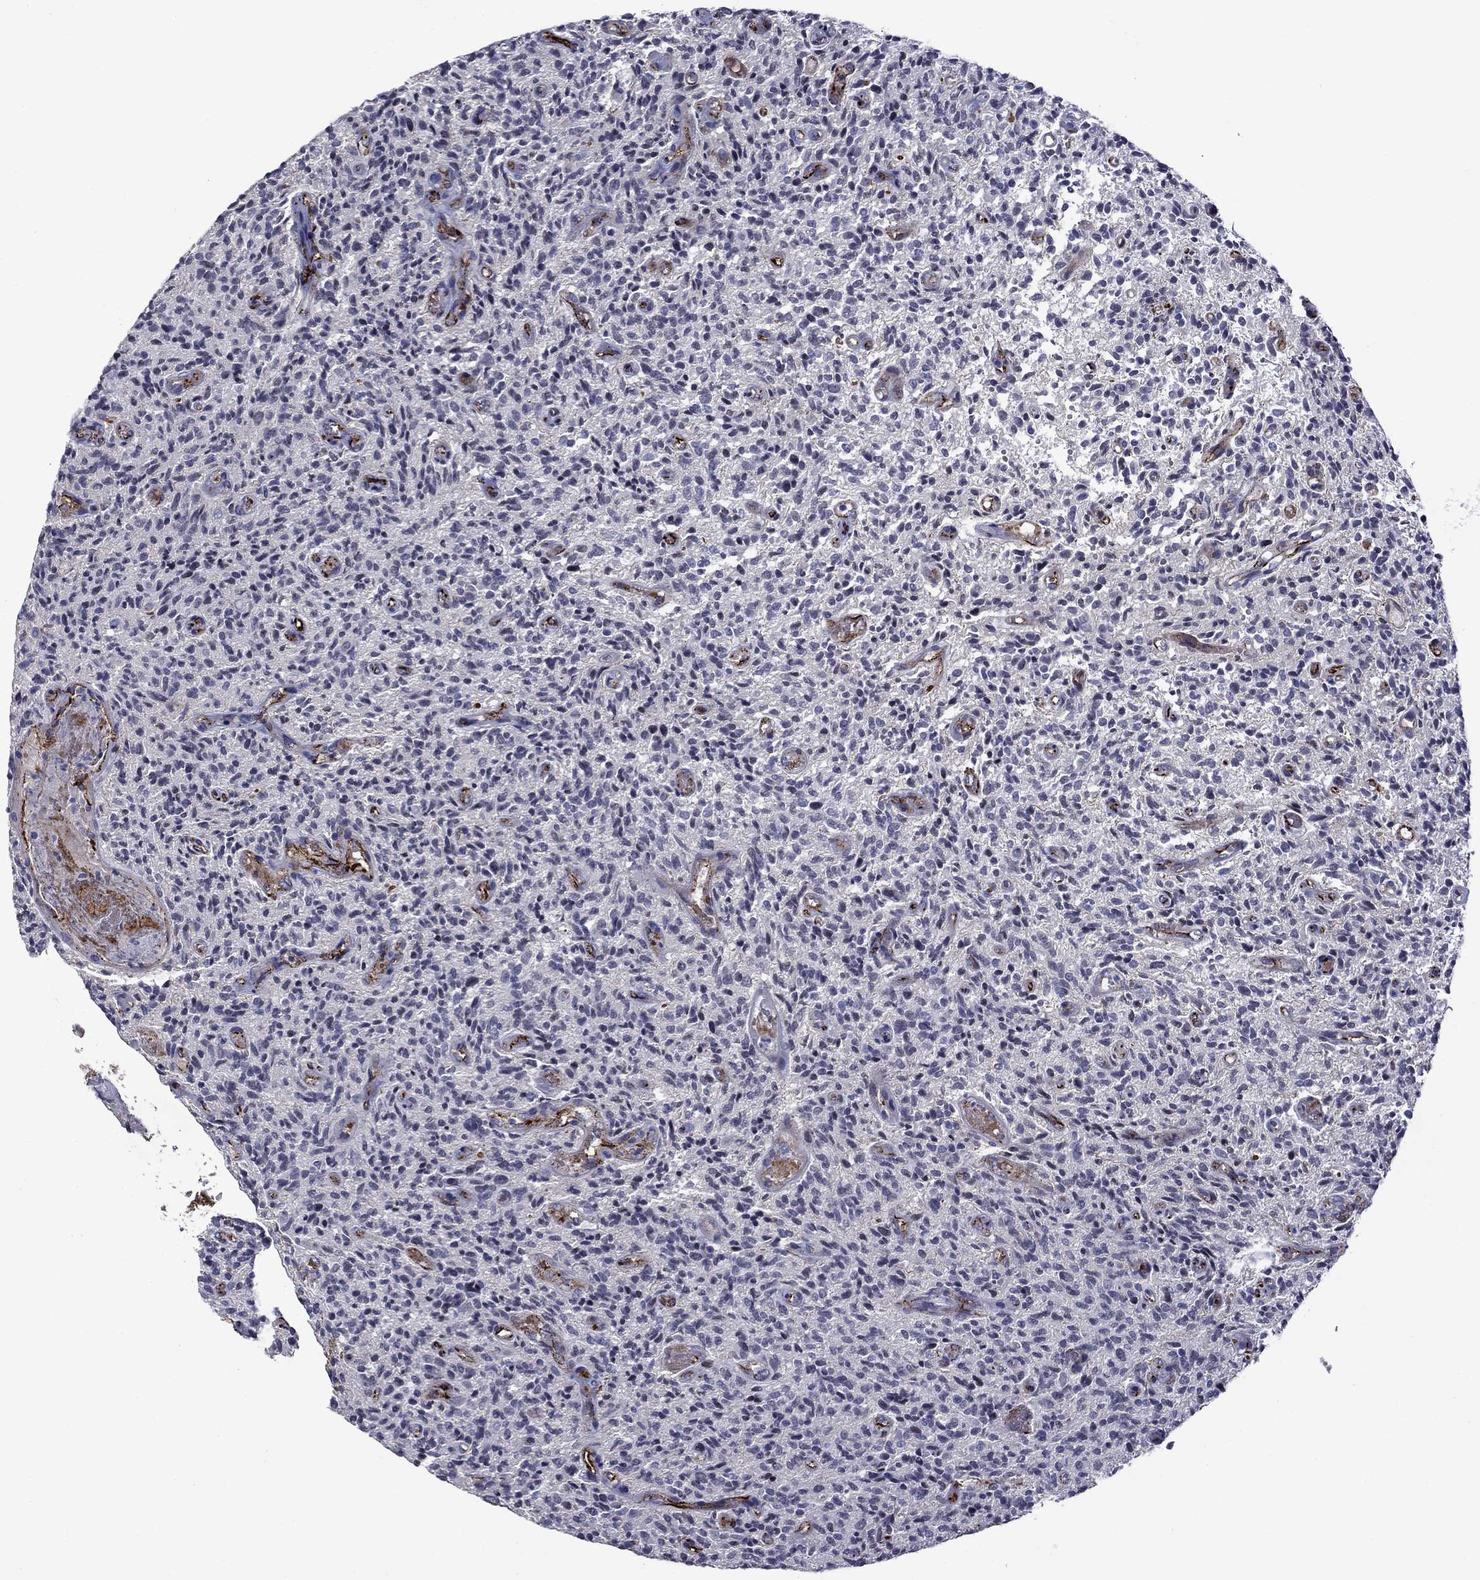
{"staining": {"intensity": "negative", "quantity": "none", "location": "none"}, "tissue": "glioma", "cell_type": "Tumor cells", "image_type": "cancer", "snomed": [{"axis": "morphology", "description": "Glioma, malignant, High grade"}, {"axis": "topography", "description": "Brain"}], "caption": "The micrograph shows no significant expression in tumor cells of glioma. (DAB immunohistochemistry (IHC) with hematoxylin counter stain).", "gene": "SLITRK1", "patient": {"sex": "male", "age": 64}}